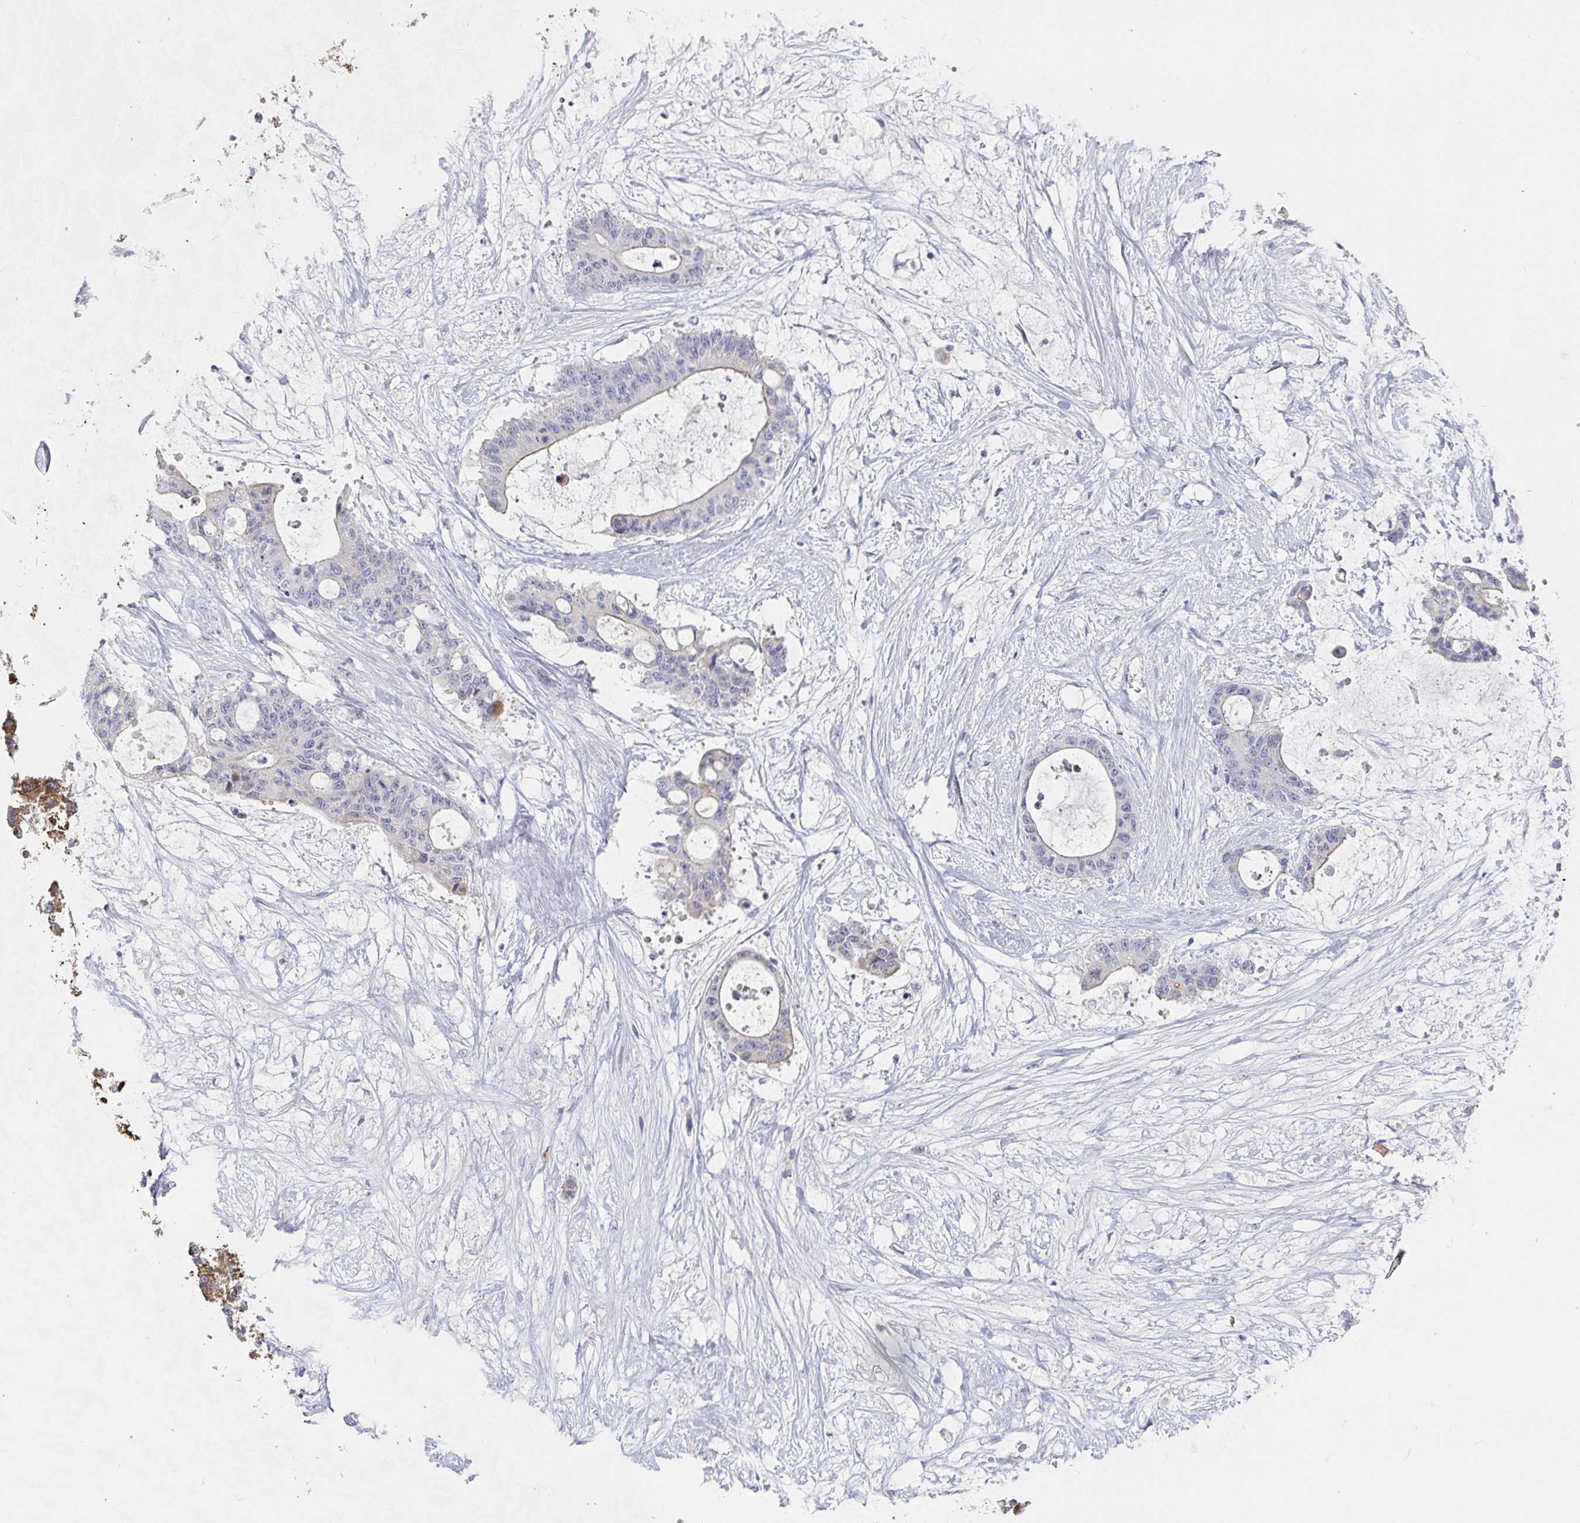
{"staining": {"intensity": "weak", "quantity": "<25%", "location": "cytoplasmic/membranous"}, "tissue": "liver cancer", "cell_type": "Tumor cells", "image_type": "cancer", "snomed": [{"axis": "morphology", "description": "Normal tissue, NOS"}, {"axis": "morphology", "description": "Cholangiocarcinoma"}, {"axis": "topography", "description": "Liver"}, {"axis": "topography", "description": "Peripheral nerve tissue"}], "caption": "Liver cancer was stained to show a protein in brown. There is no significant staining in tumor cells. The staining is performed using DAB (3,3'-diaminobenzidine) brown chromogen with nuclei counter-stained in using hematoxylin.", "gene": "ZNF430", "patient": {"sex": "female", "age": 73}}